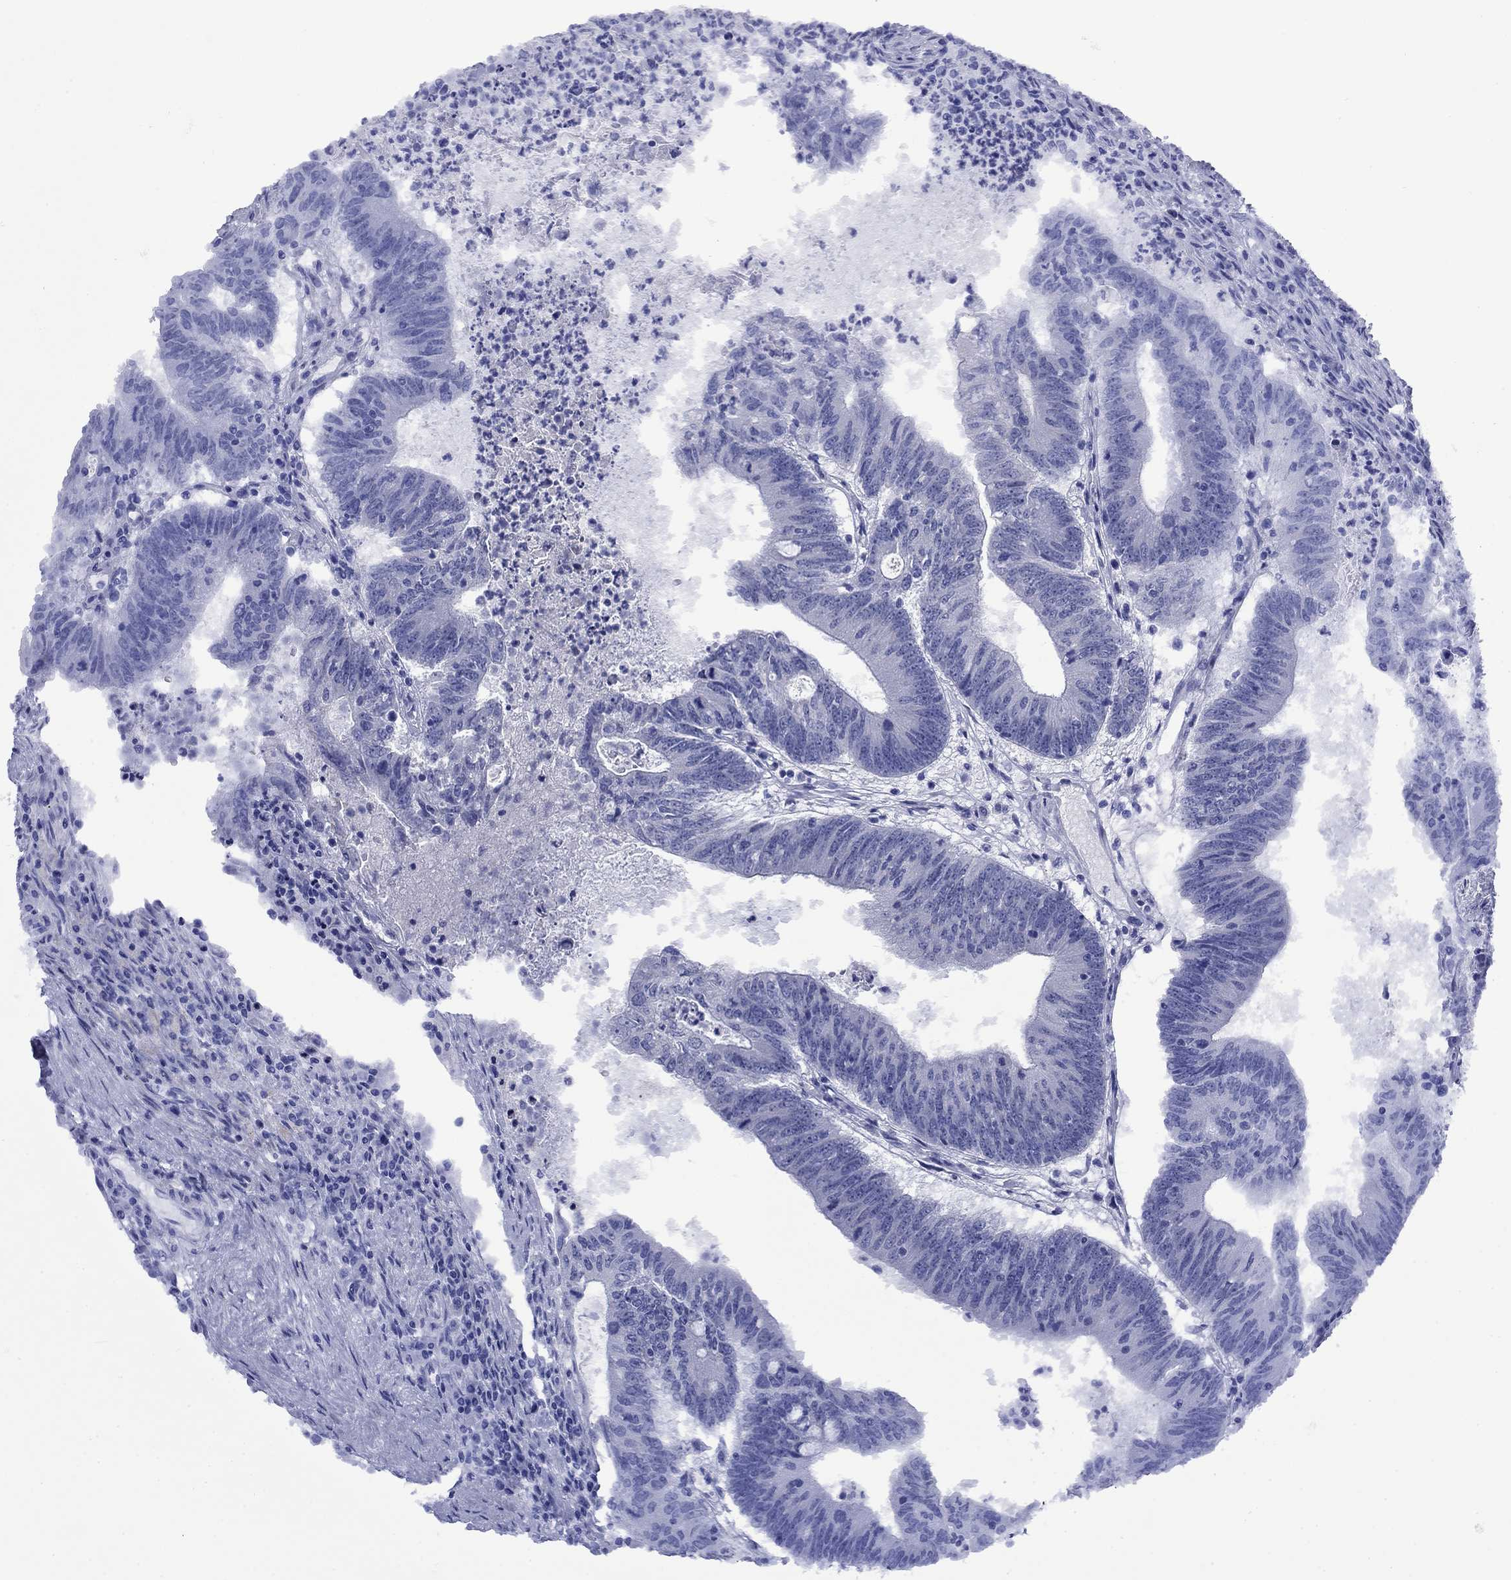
{"staining": {"intensity": "negative", "quantity": "none", "location": "none"}, "tissue": "colorectal cancer", "cell_type": "Tumor cells", "image_type": "cancer", "snomed": [{"axis": "morphology", "description": "Adenocarcinoma, NOS"}, {"axis": "topography", "description": "Colon"}], "caption": "IHC micrograph of neoplastic tissue: colorectal cancer (adenocarcinoma) stained with DAB (3,3'-diaminobenzidine) reveals no significant protein positivity in tumor cells. The staining is performed using DAB (3,3'-diaminobenzidine) brown chromogen with nuclei counter-stained in using hematoxylin.", "gene": "GIP", "patient": {"sex": "female", "age": 70}}